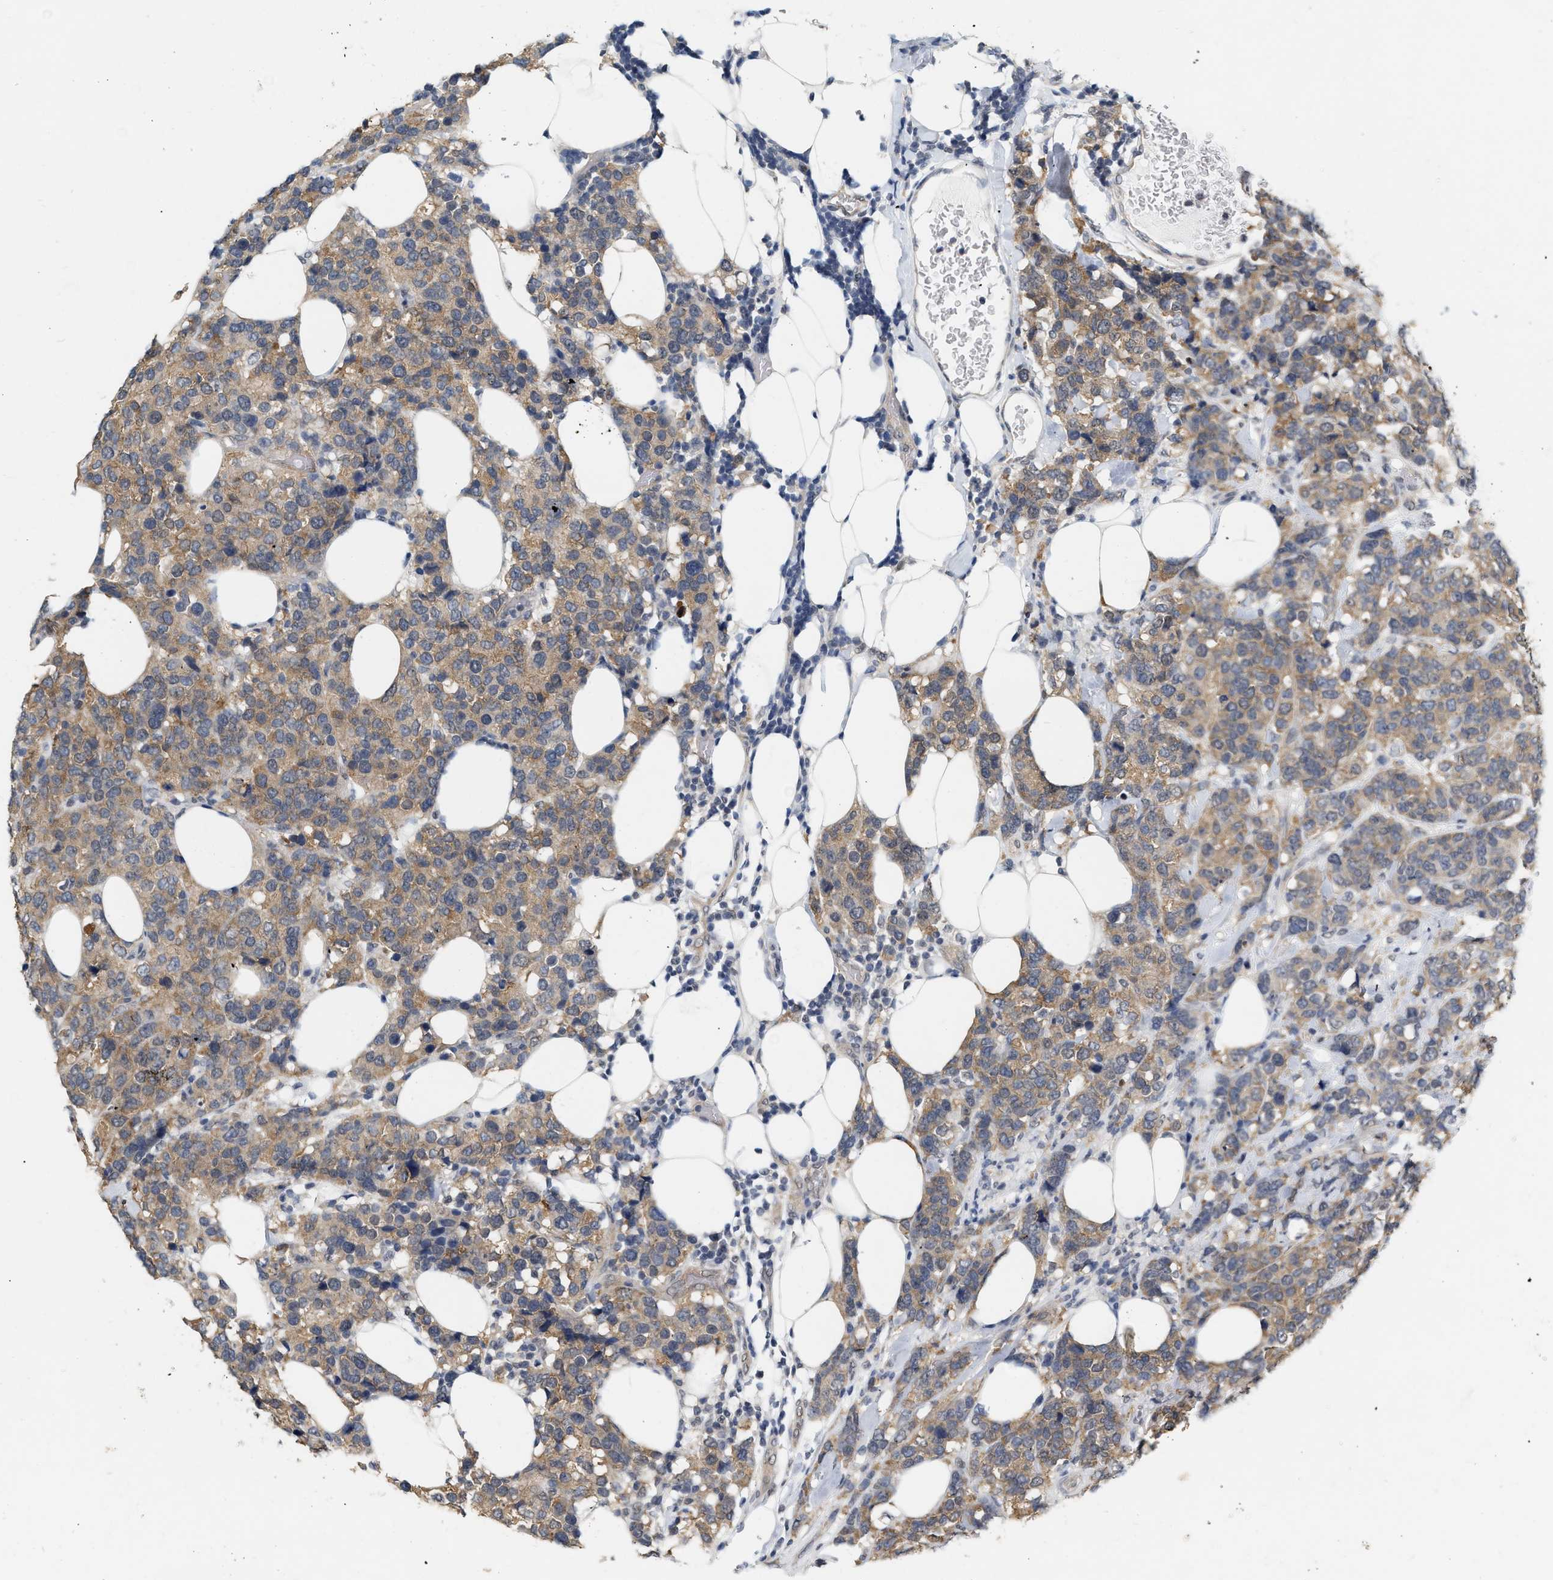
{"staining": {"intensity": "moderate", "quantity": ">75%", "location": "cytoplasmic/membranous"}, "tissue": "breast cancer", "cell_type": "Tumor cells", "image_type": "cancer", "snomed": [{"axis": "morphology", "description": "Lobular carcinoma"}, {"axis": "topography", "description": "Breast"}], "caption": "Breast cancer (lobular carcinoma) was stained to show a protein in brown. There is medium levels of moderate cytoplasmic/membranous staining in approximately >75% of tumor cells.", "gene": "RUVBL1", "patient": {"sex": "female", "age": 59}}